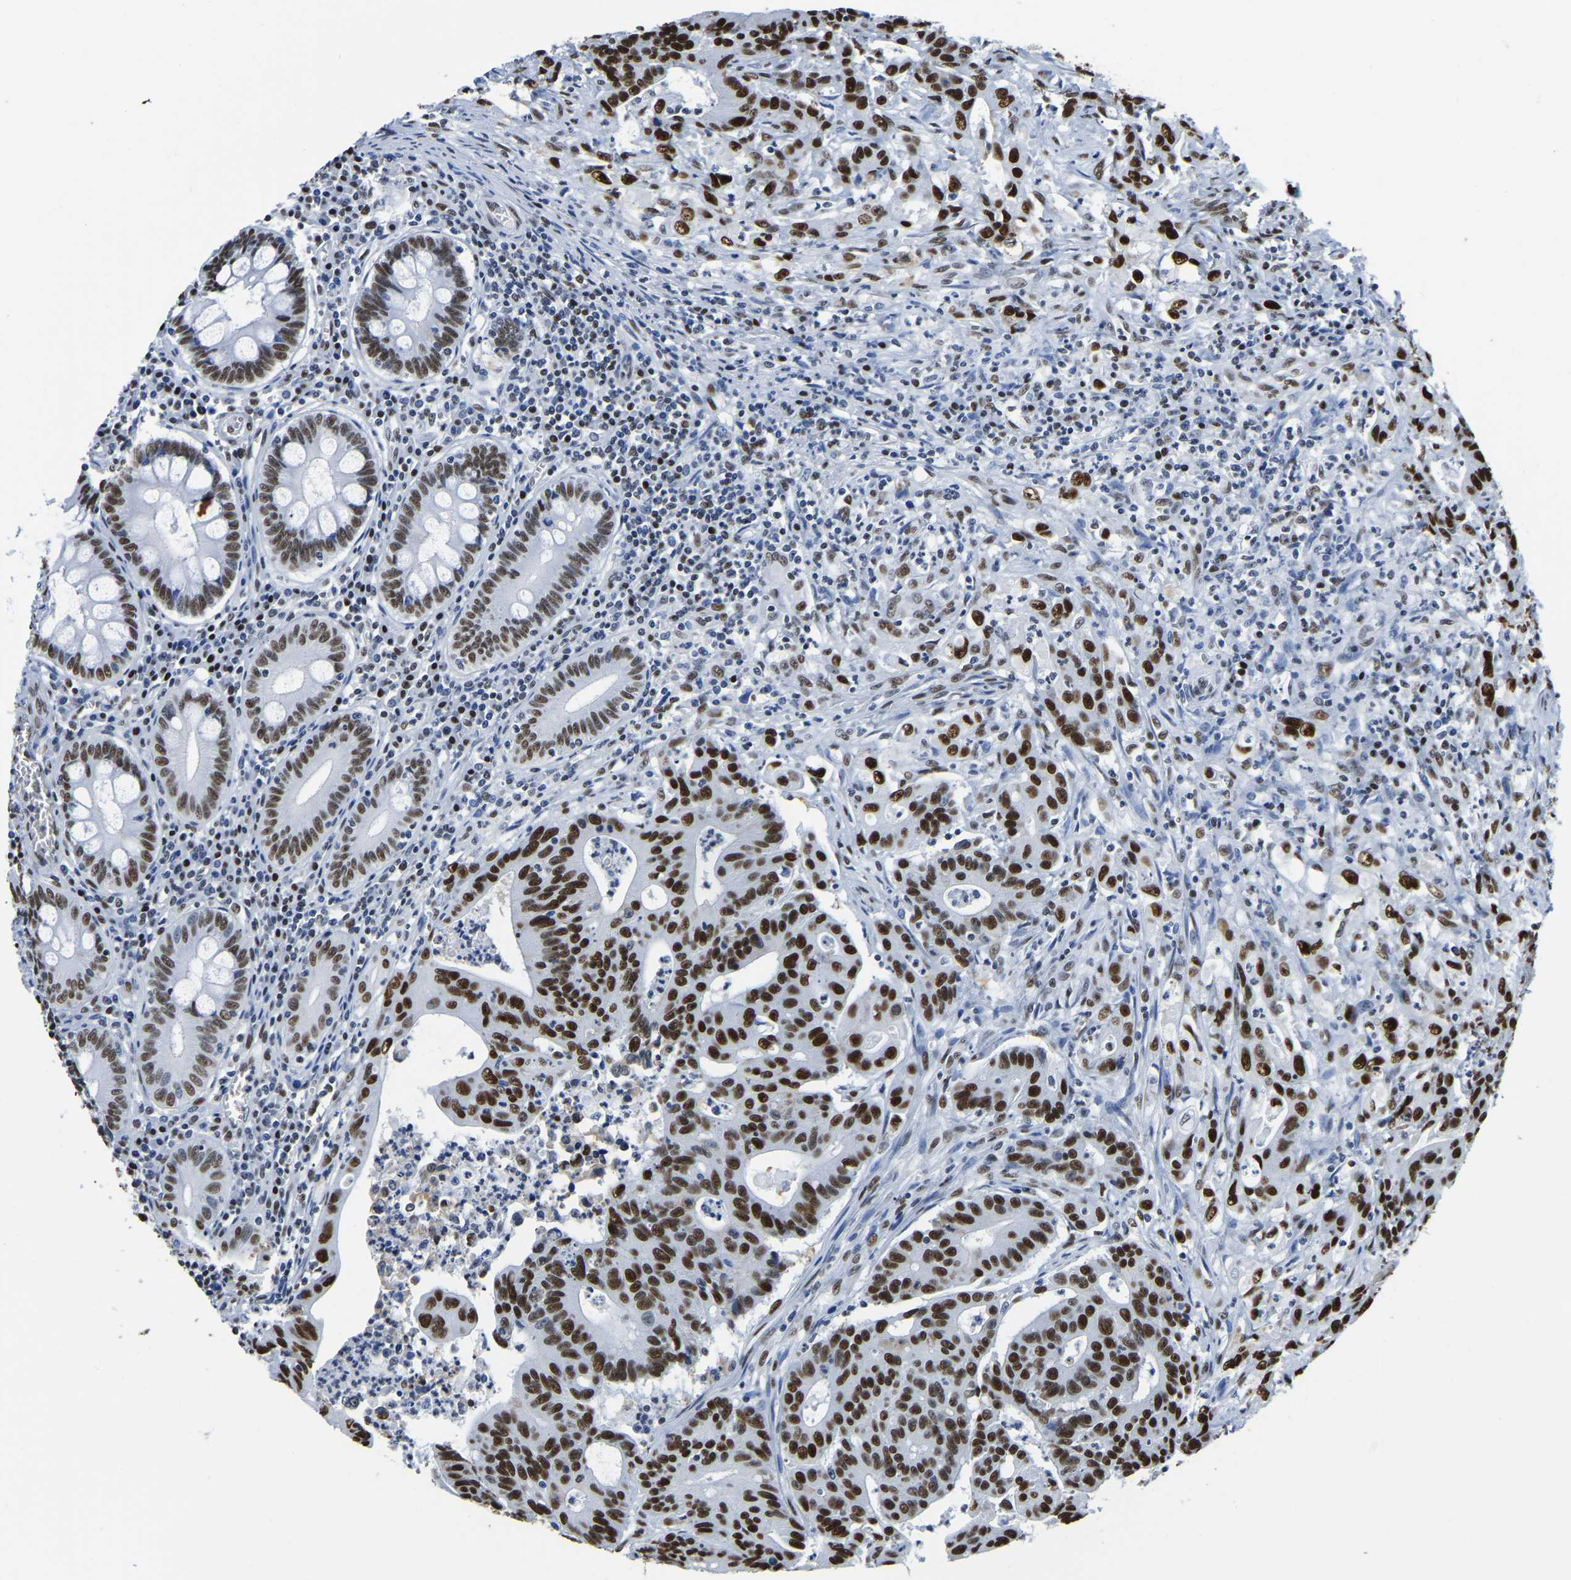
{"staining": {"intensity": "strong", "quantity": ">75%", "location": "nuclear"}, "tissue": "colorectal cancer", "cell_type": "Tumor cells", "image_type": "cancer", "snomed": [{"axis": "morphology", "description": "Adenocarcinoma, NOS"}, {"axis": "topography", "description": "Colon"}], "caption": "Colorectal cancer (adenocarcinoma) was stained to show a protein in brown. There is high levels of strong nuclear expression in approximately >75% of tumor cells.", "gene": "UBA1", "patient": {"sex": "male", "age": 45}}